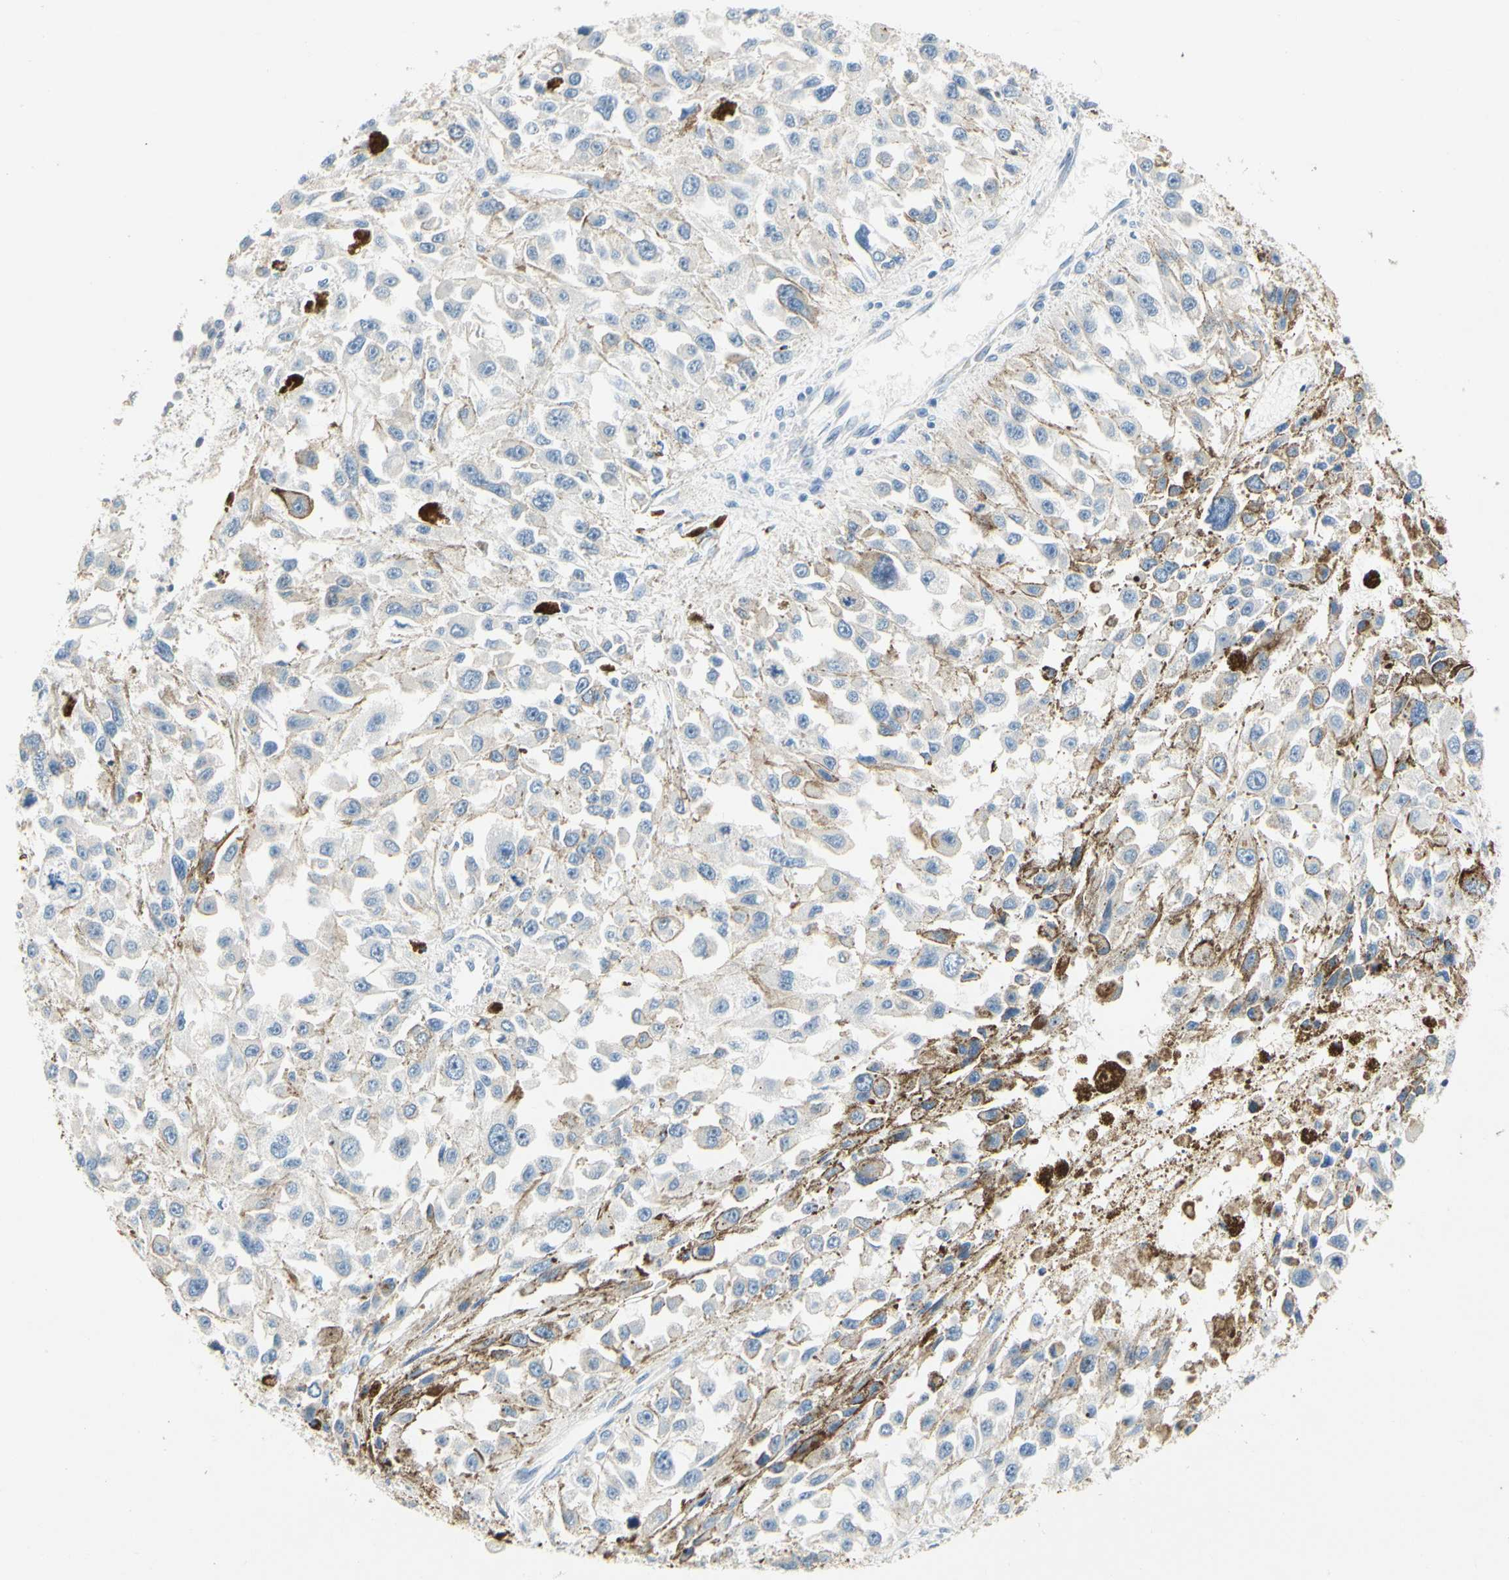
{"staining": {"intensity": "negative", "quantity": "none", "location": "none"}, "tissue": "melanoma", "cell_type": "Tumor cells", "image_type": "cancer", "snomed": [{"axis": "morphology", "description": "Malignant melanoma, Metastatic site"}, {"axis": "topography", "description": "Lymph node"}], "caption": "Tumor cells are negative for brown protein staining in malignant melanoma (metastatic site).", "gene": "CCM2L", "patient": {"sex": "male", "age": 59}}